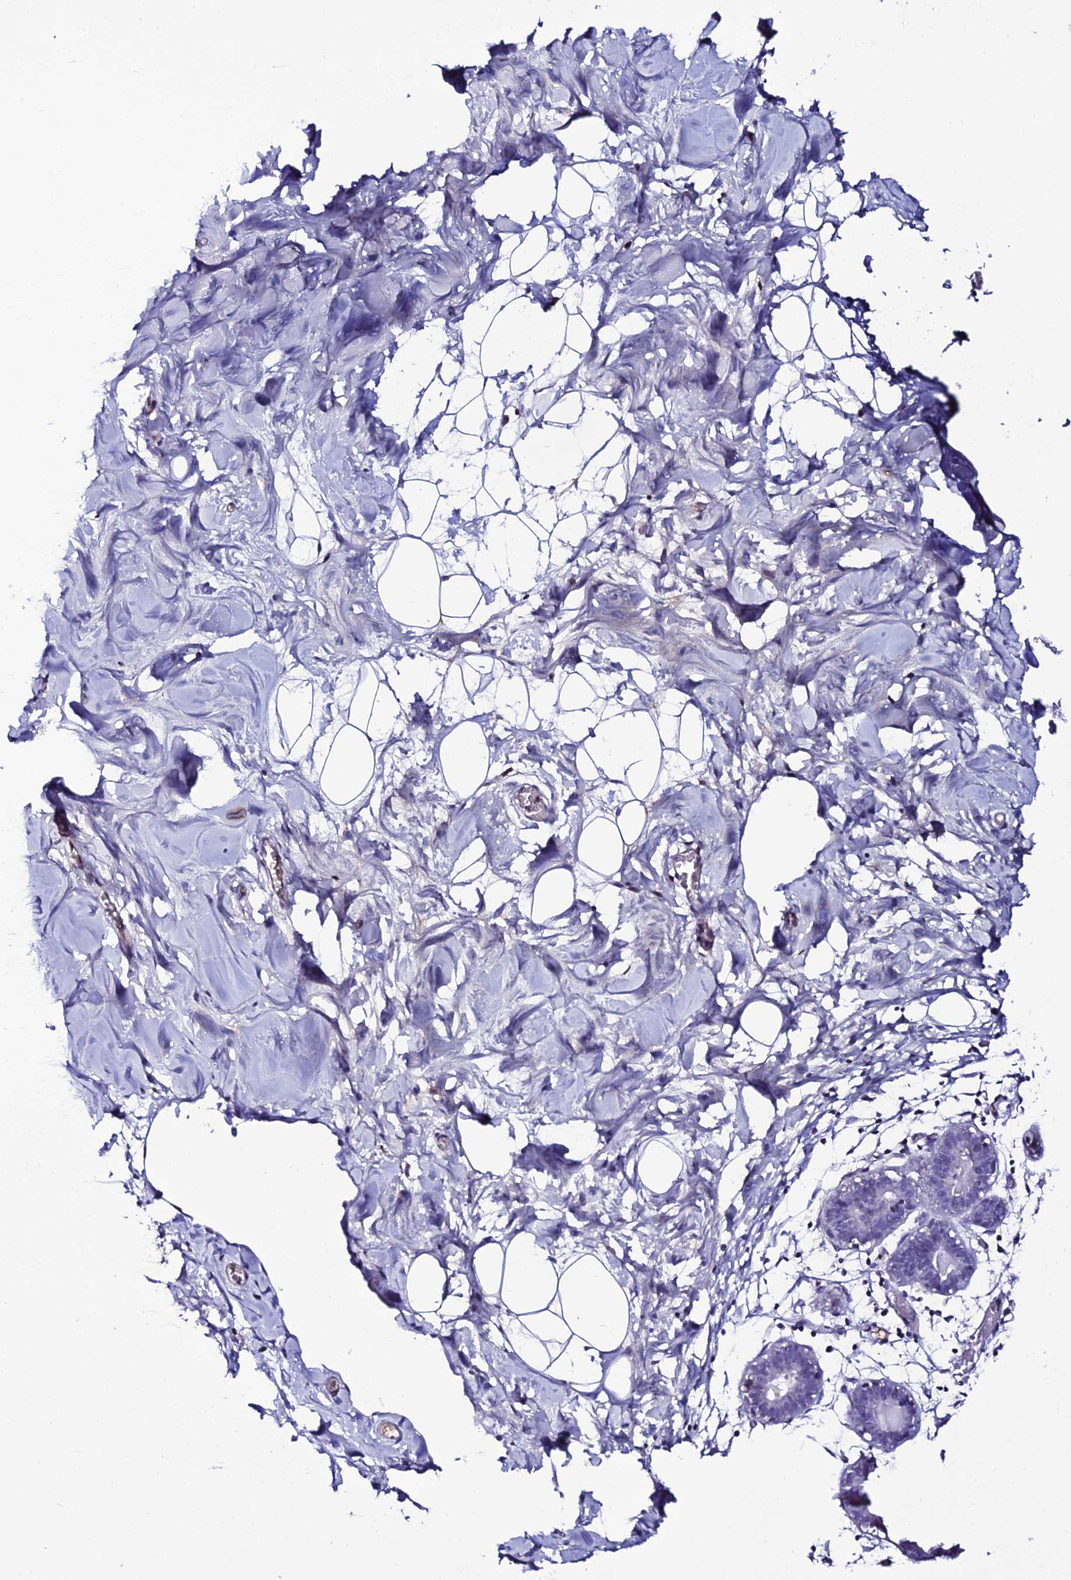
{"staining": {"intensity": "negative", "quantity": "none", "location": "none"}, "tissue": "breast", "cell_type": "Adipocytes", "image_type": "normal", "snomed": [{"axis": "morphology", "description": "Normal tissue, NOS"}, {"axis": "topography", "description": "Breast"}], "caption": "A photomicrograph of breast stained for a protein demonstrates no brown staining in adipocytes. (DAB immunohistochemistry (IHC), high magnification).", "gene": "DEFB132", "patient": {"sex": "female", "age": 27}}